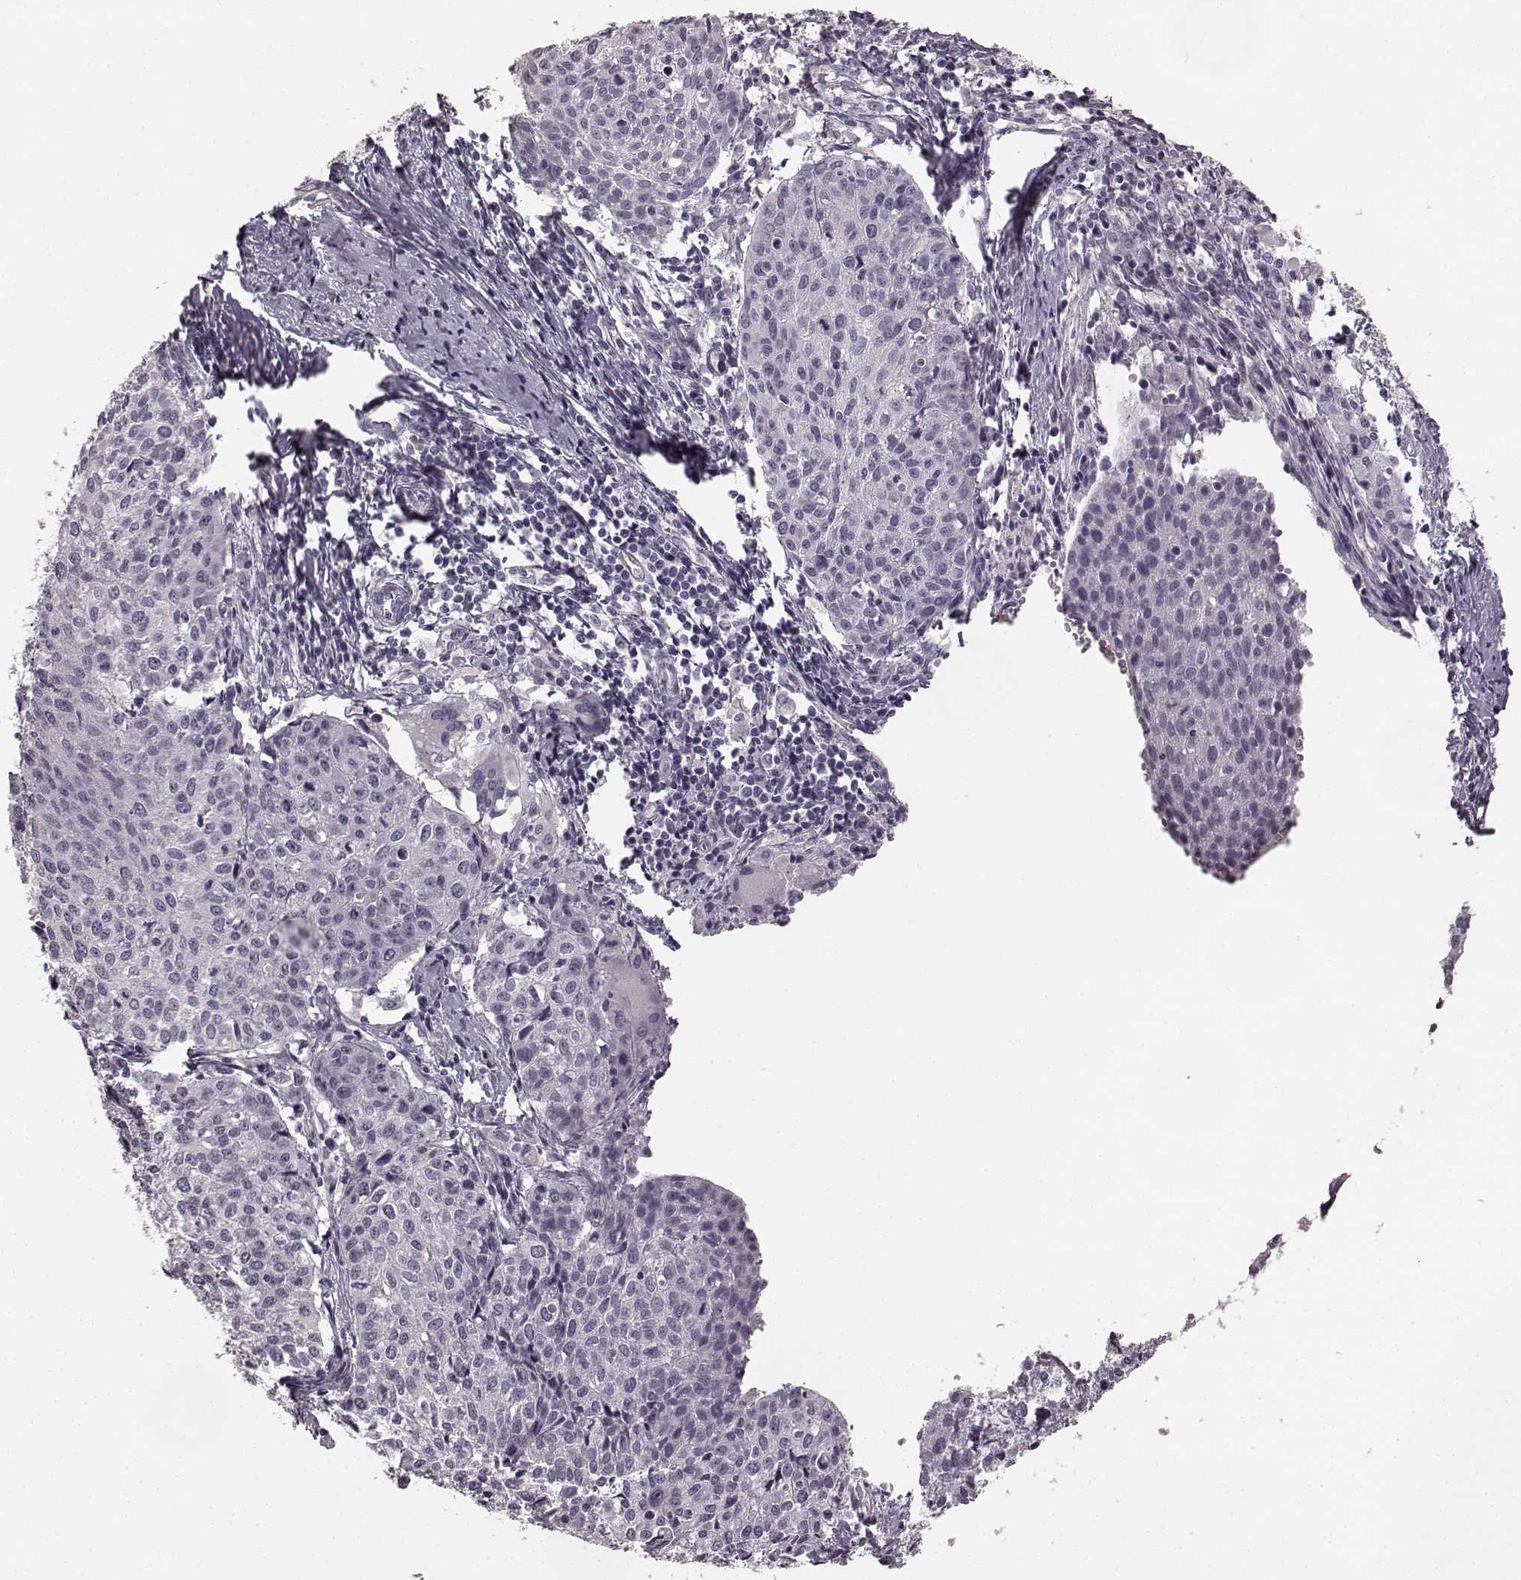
{"staining": {"intensity": "negative", "quantity": "none", "location": "none"}, "tissue": "cervical cancer", "cell_type": "Tumor cells", "image_type": "cancer", "snomed": [{"axis": "morphology", "description": "Squamous cell carcinoma, NOS"}, {"axis": "topography", "description": "Cervix"}], "caption": "IHC of cervical cancer reveals no expression in tumor cells.", "gene": "RIT2", "patient": {"sex": "female", "age": 38}}